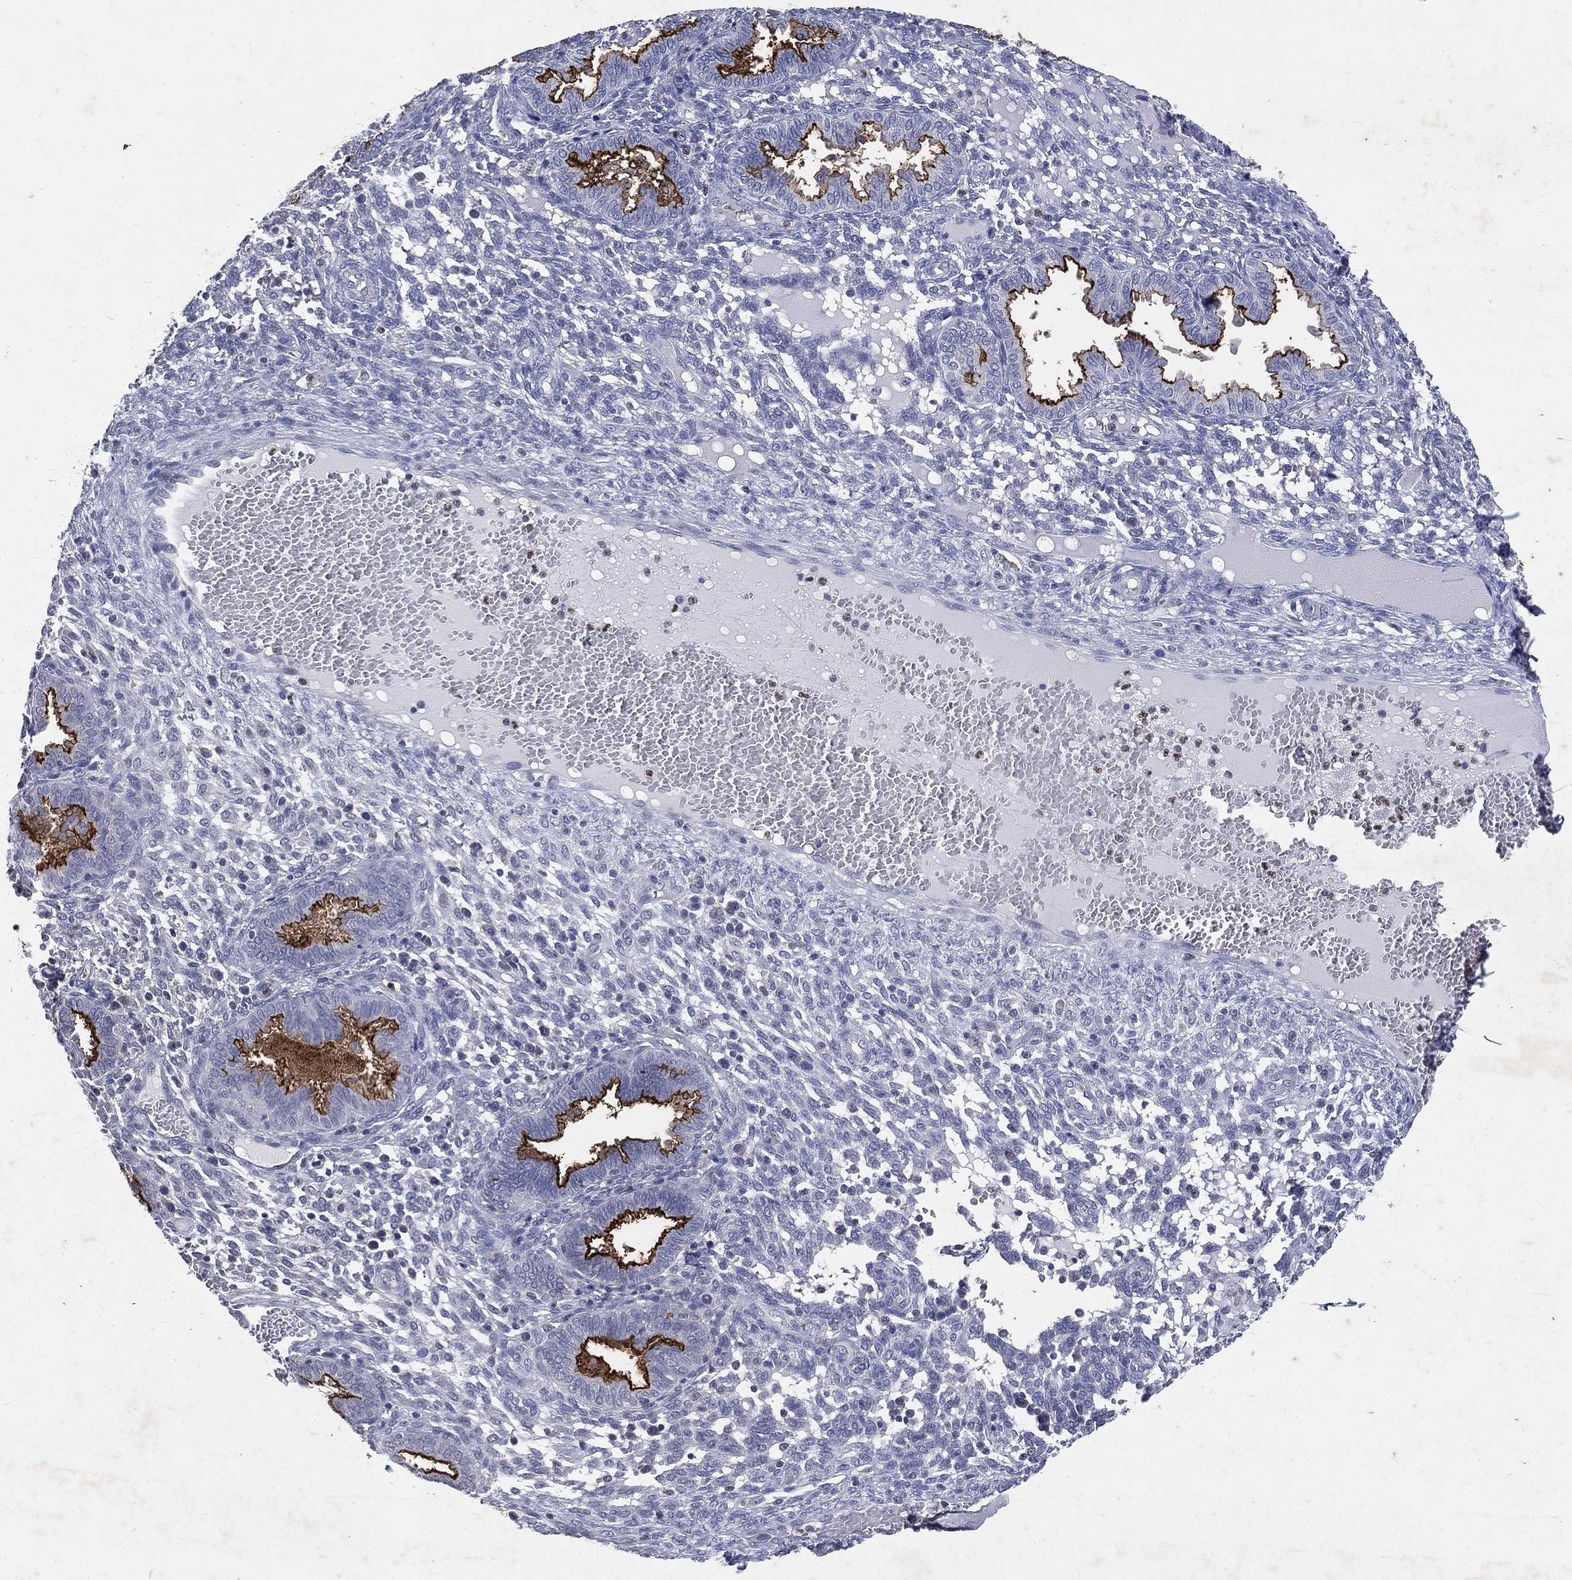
{"staining": {"intensity": "negative", "quantity": "none", "location": "none"}, "tissue": "endometrium", "cell_type": "Cells in endometrial stroma", "image_type": "normal", "snomed": [{"axis": "morphology", "description": "Normal tissue, NOS"}, {"axis": "topography", "description": "Endometrium"}], "caption": "There is no significant positivity in cells in endometrial stroma of endometrium. (Brightfield microscopy of DAB immunohistochemistry at high magnification).", "gene": "SLC34A2", "patient": {"sex": "female", "age": 42}}